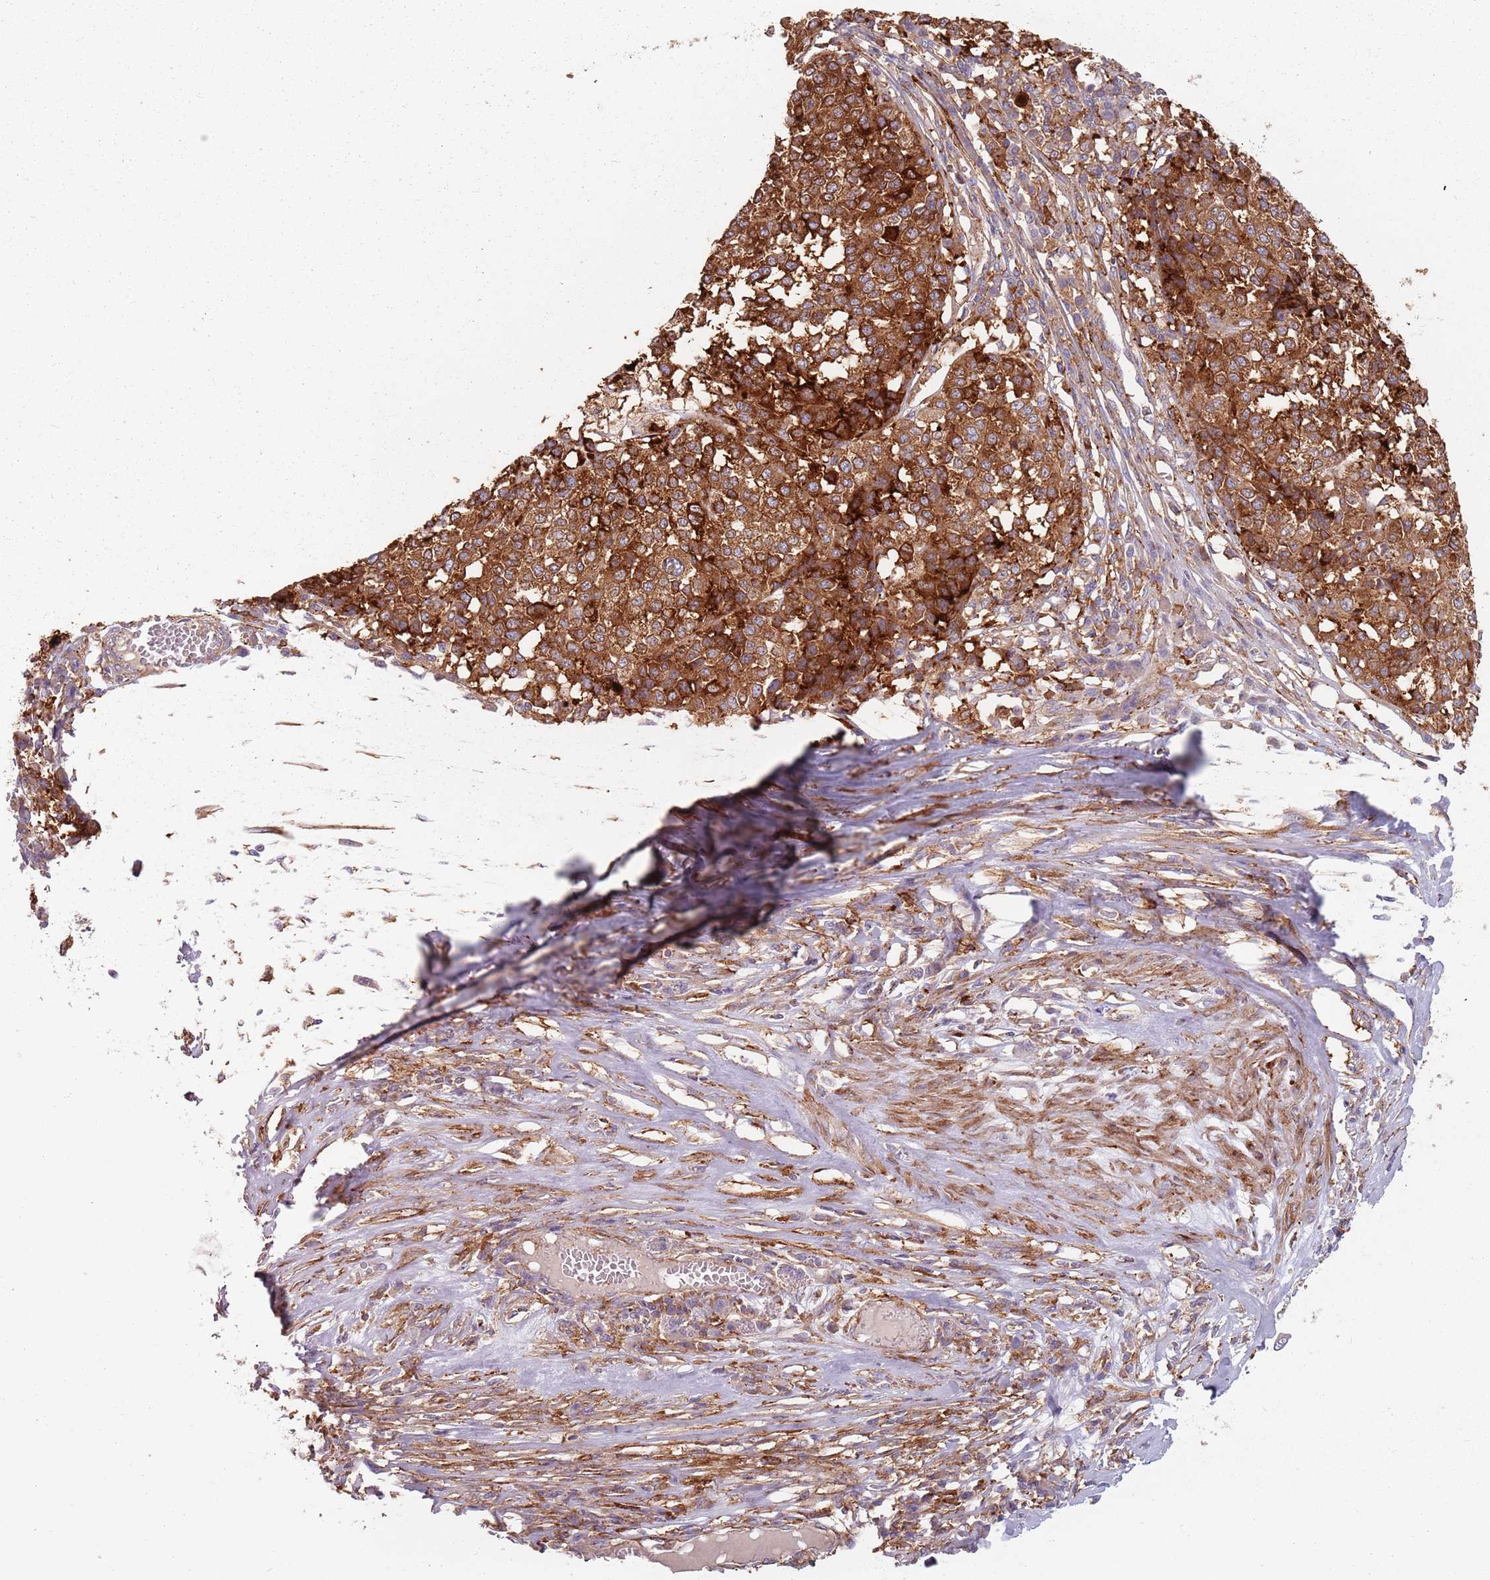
{"staining": {"intensity": "strong", "quantity": ">75%", "location": "cytoplasmic/membranous"}, "tissue": "melanoma", "cell_type": "Tumor cells", "image_type": "cancer", "snomed": [{"axis": "morphology", "description": "Malignant melanoma, Metastatic site"}, {"axis": "topography", "description": "Lymph node"}], "caption": "An IHC histopathology image of tumor tissue is shown. Protein staining in brown shows strong cytoplasmic/membranous positivity in malignant melanoma (metastatic site) within tumor cells. Nuclei are stained in blue.", "gene": "TPD52L2", "patient": {"sex": "male", "age": 44}}